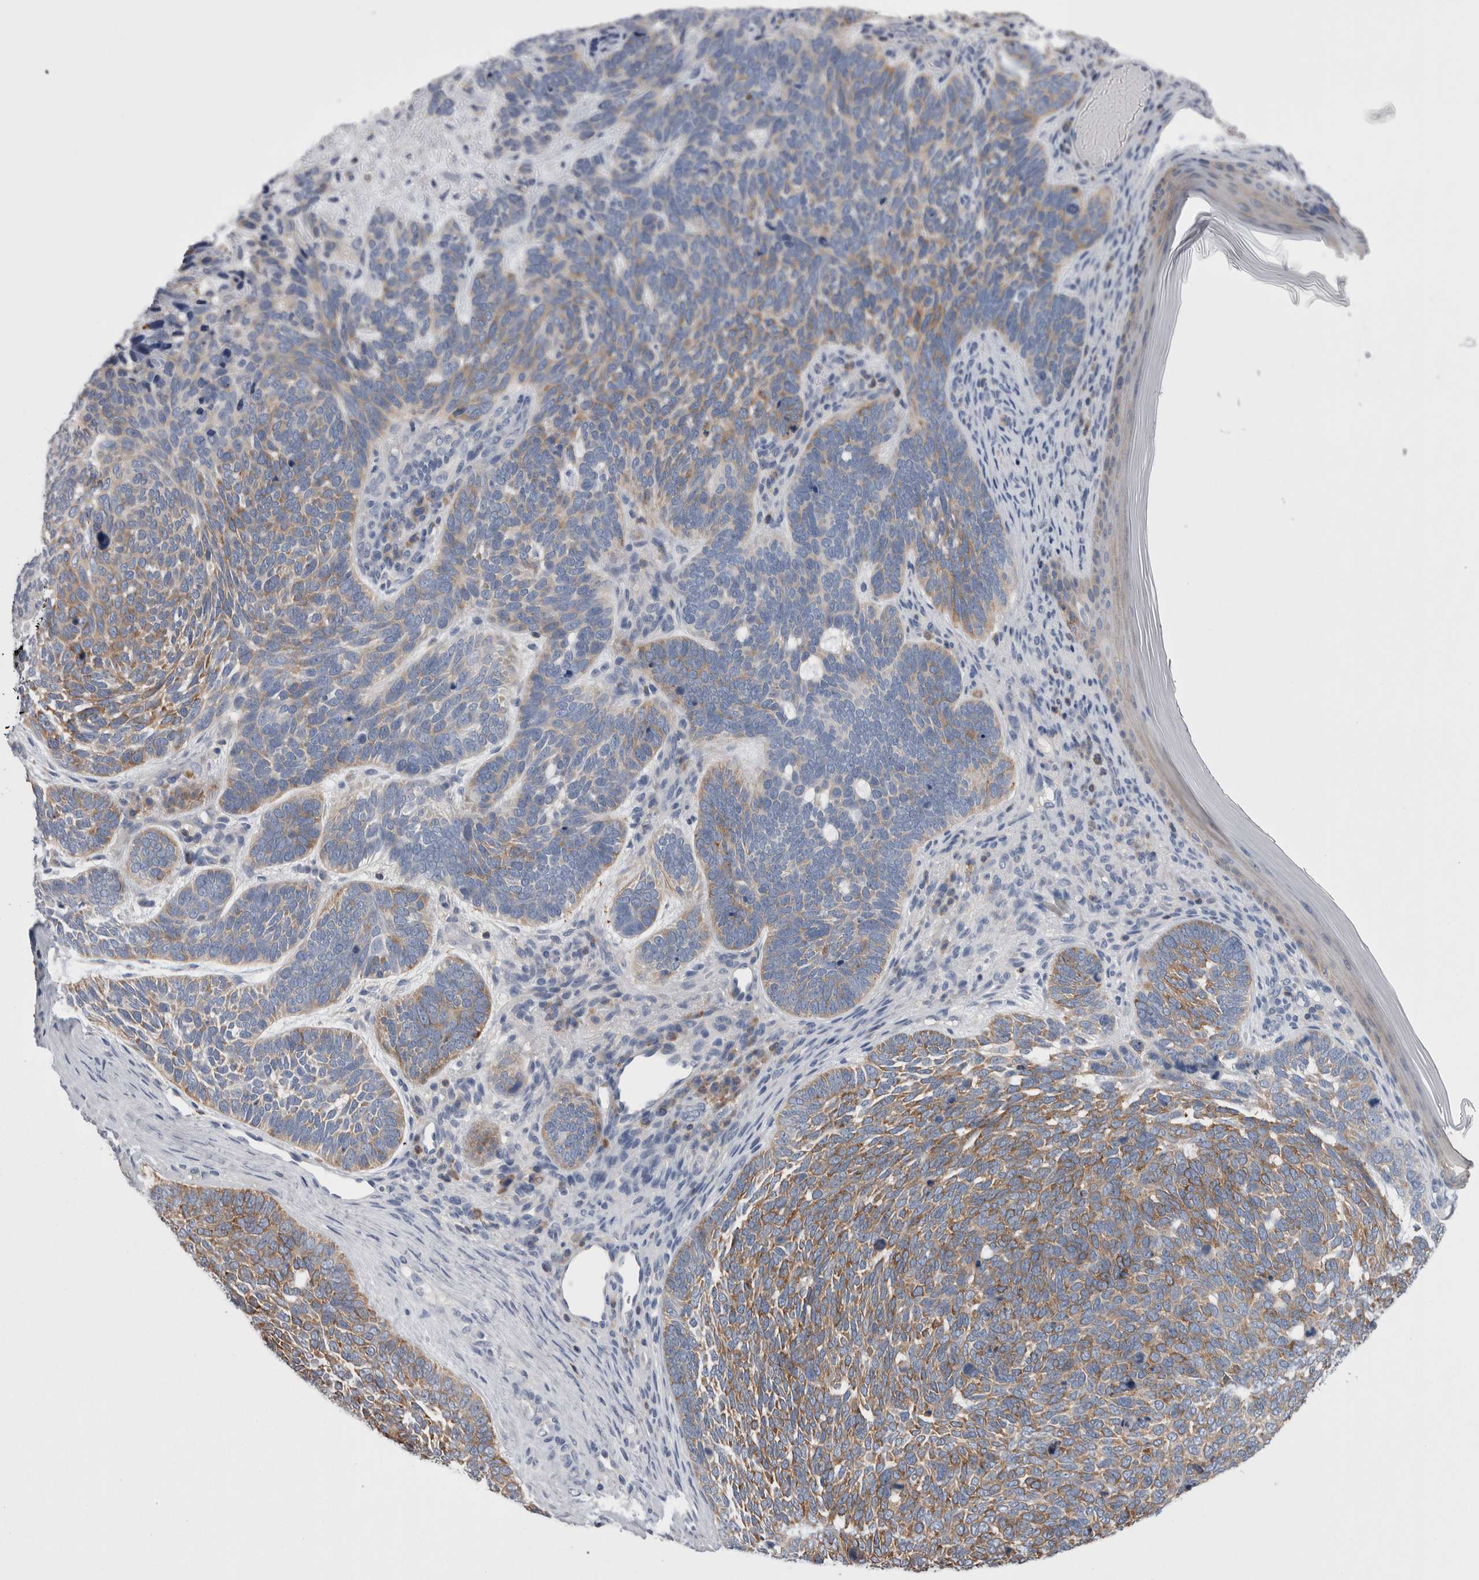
{"staining": {"intensity": "moderate", "quantity": "25%-75%", "location": "cytoplasmic/membranous"}, "tissue": "skin cancer", "cell_type": "Tumor cells", "image_type": "cancer", "snomed": [{"axis": "morphology", "description": "Basal cell carcinoma"}, {"axis": "topography", "description": "Skin"}], "caption": "Skin cancer stained with a protein marker demonstrates moderate staining in tumor cells.", "gene": "DCTN6", "patient": {"sex": "female", "age": 85}}